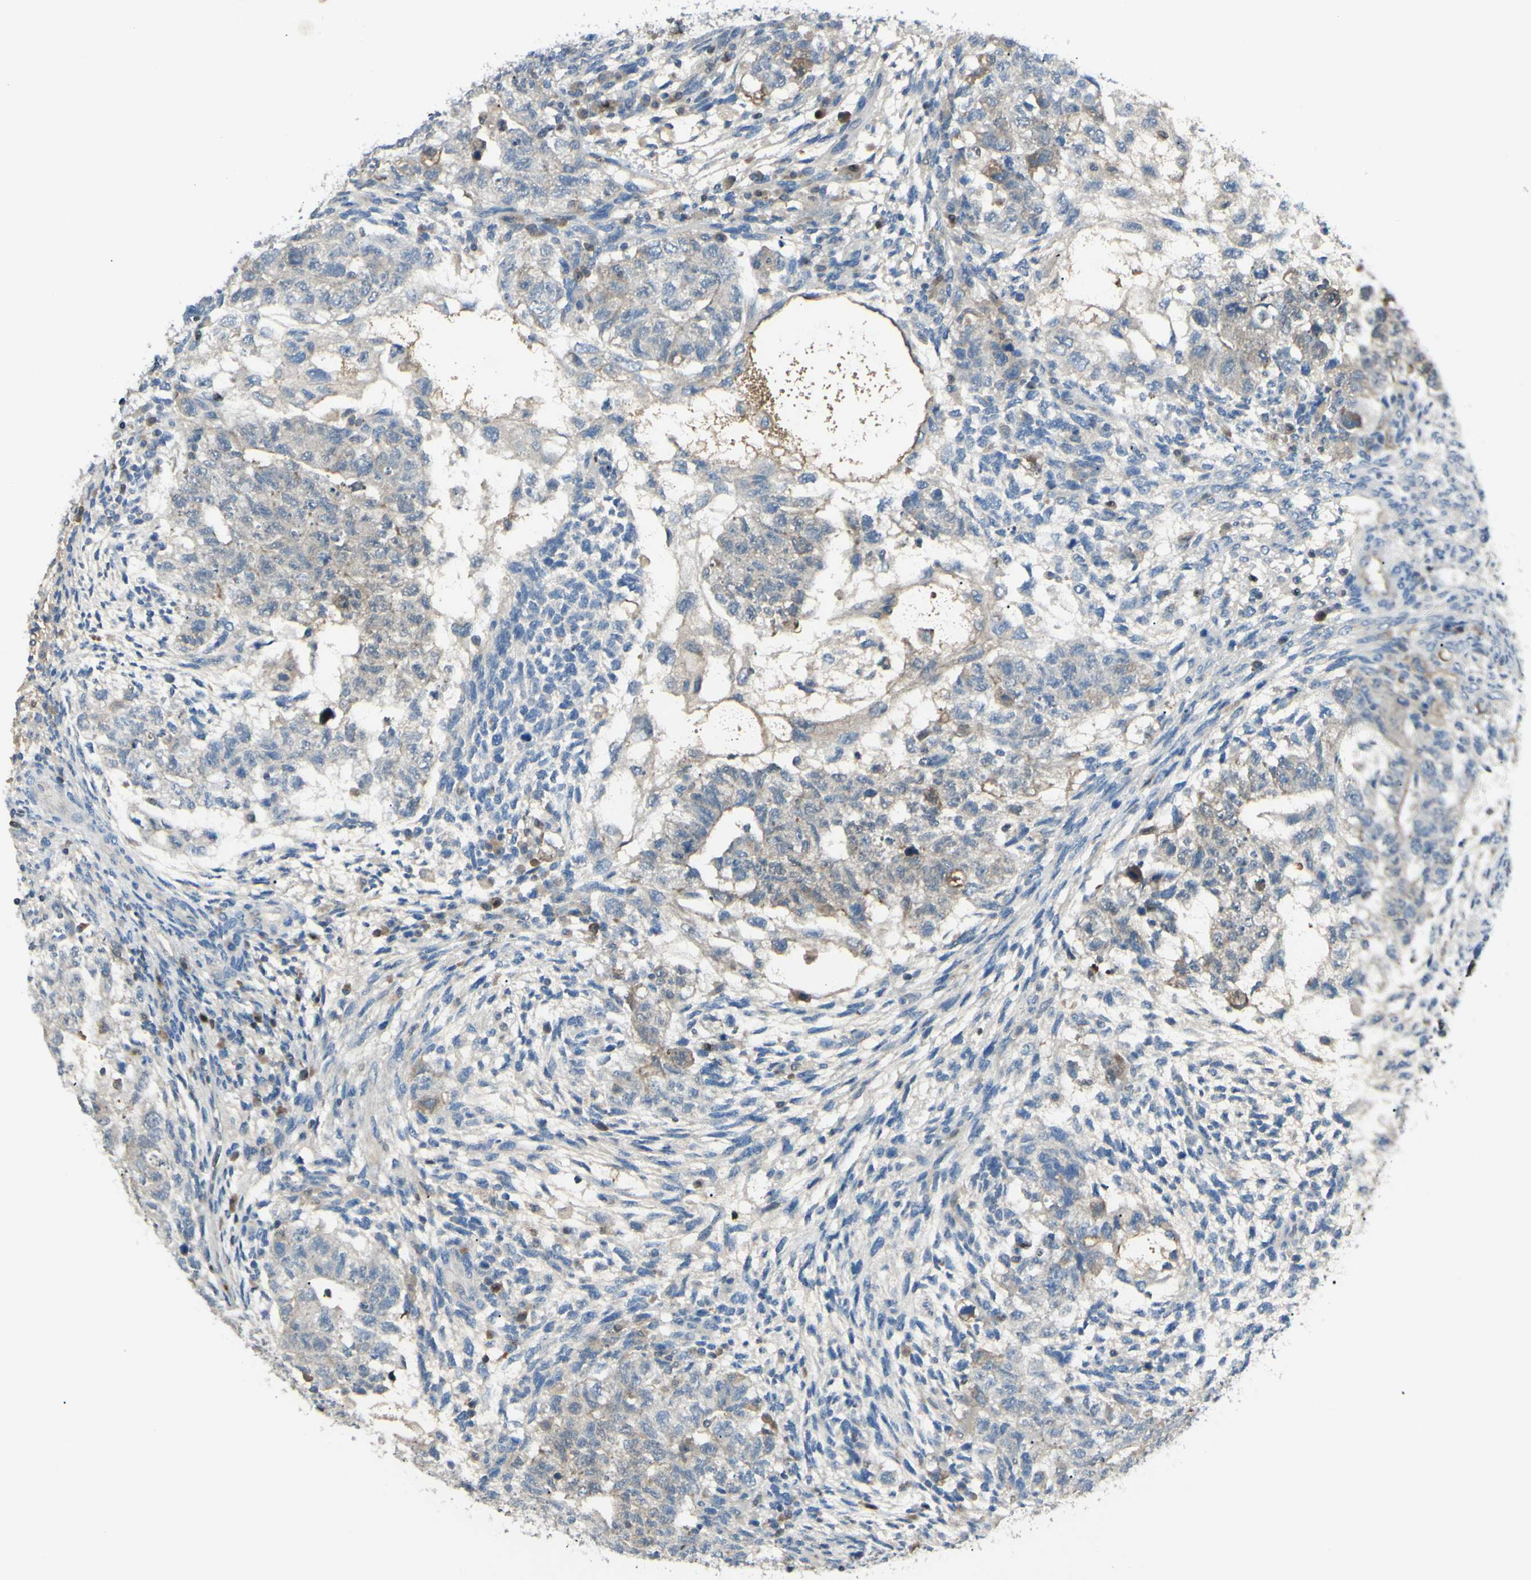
{"staining": {"intensity": "weak", "quantity": "<25%", "location": "cytoplasmic/membranous"}, "tissue": "testis cancer", "cell_type": "Tumor cells", "image_type": "cancer", "snomed": [{"axis": "morphology", "description": "Normal tissue, NOS"}, {"axis": "morphology", "description": "Carcinoma, Embryonal, NOS"}, {"axis": "topography", "description": "Testis"}], "caption": "There is no significant staining in tumor cells of testis cancer.", "gene": "C1orf159", "patient": {"sex": "male", "age": 36}}